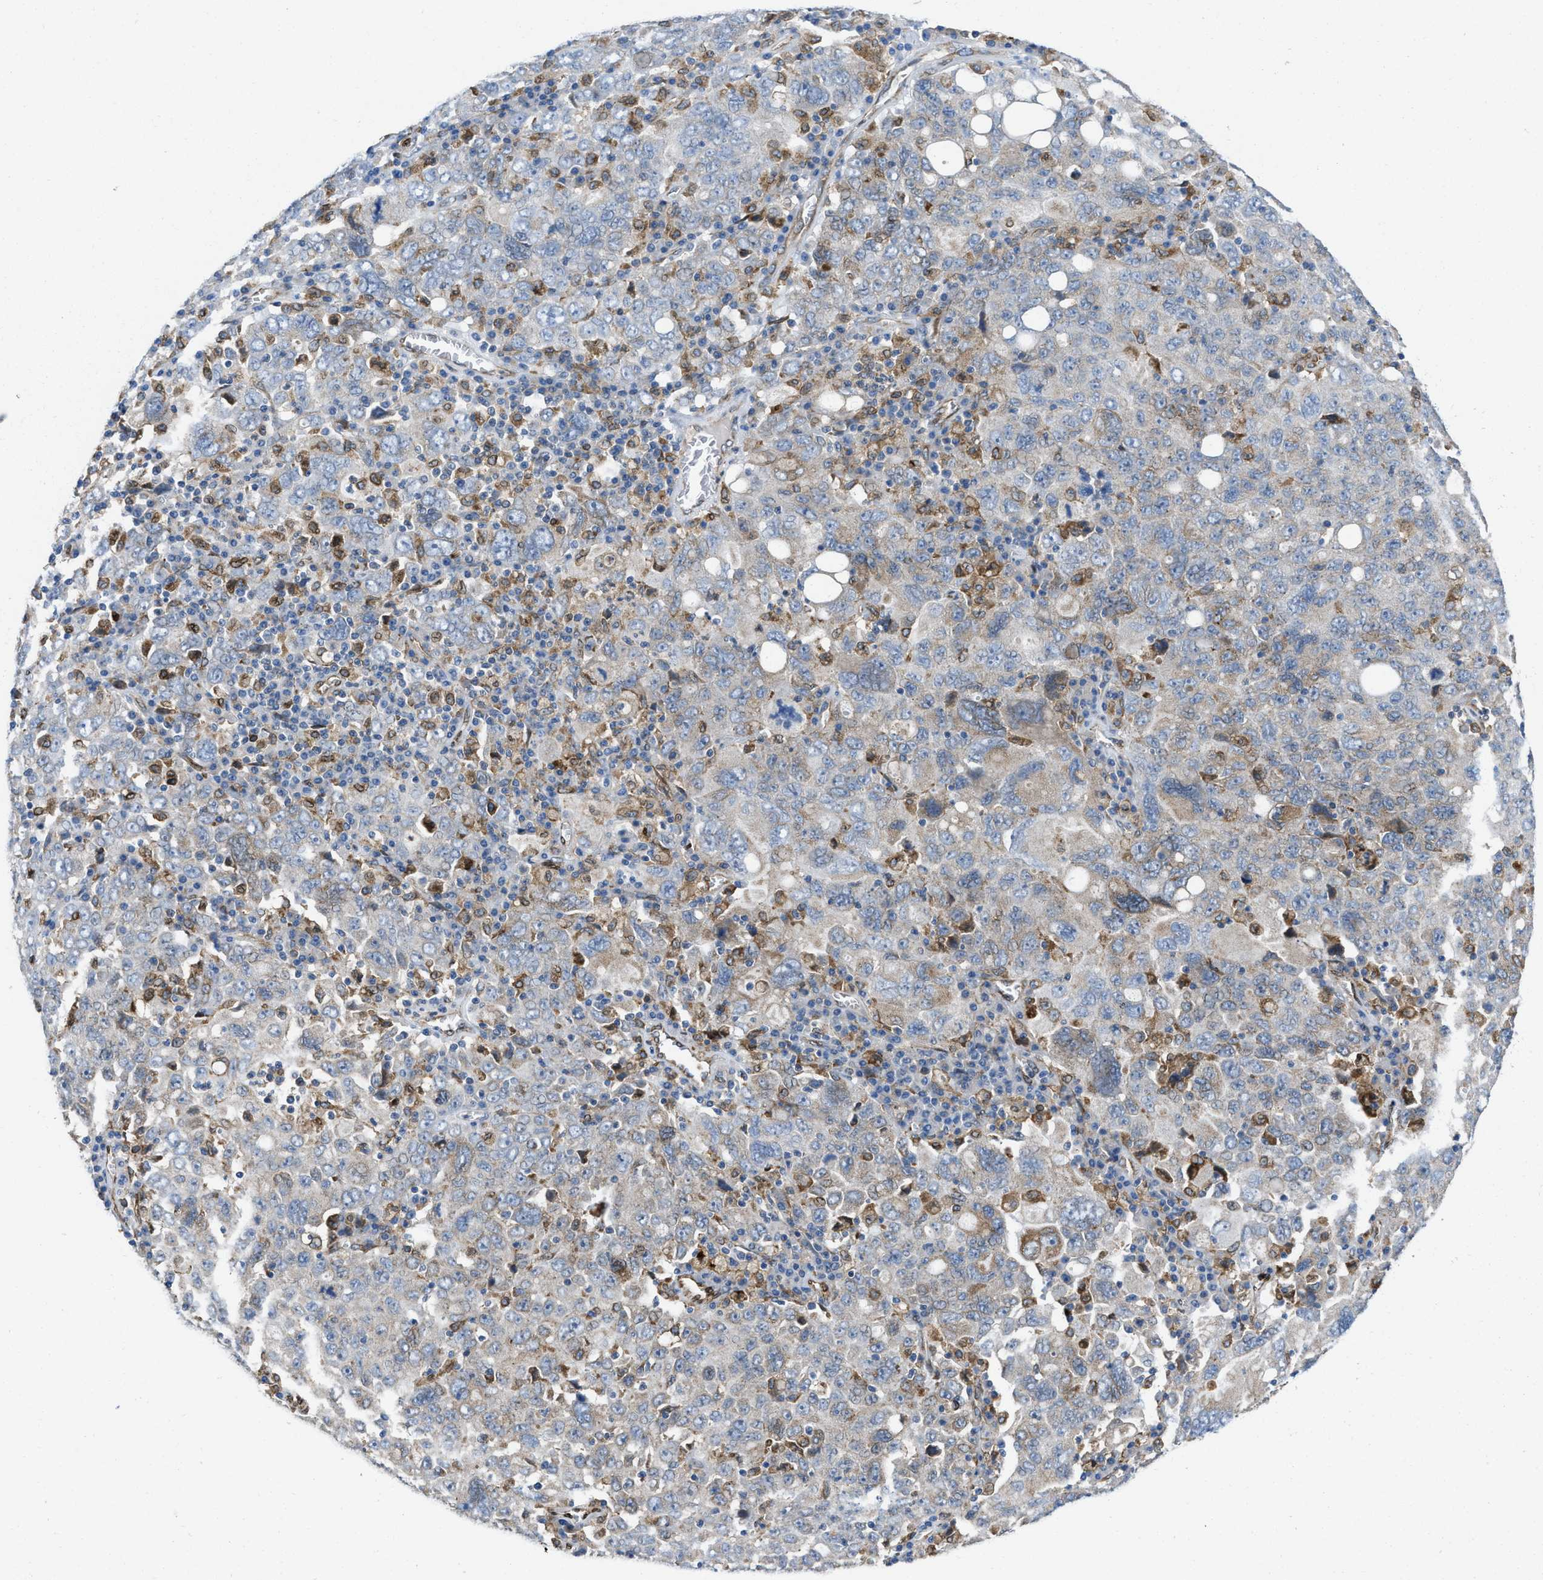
{"staining": {"intensity": "moderate", "quantity": "<25%", "location": "cytoplasmic/membranous"}, "tissue": "ovarian cancer", "cell_type": "Tumor cells", "image_type": "cancer", "snomed": [{"axis": "morphology", "description": "Carcinoma, endometroid"}, {"axis": "topography", "description": "Ovary"}], "caption": "Protein analysis of ovarian cancer (endometroid carcinoma) tissue exhibits moderate cytoplasmic/membranous expression in about <25% of tumor cells.", "gene": "ERLIN2", "patient": {"sex": "female", "age": 62}}